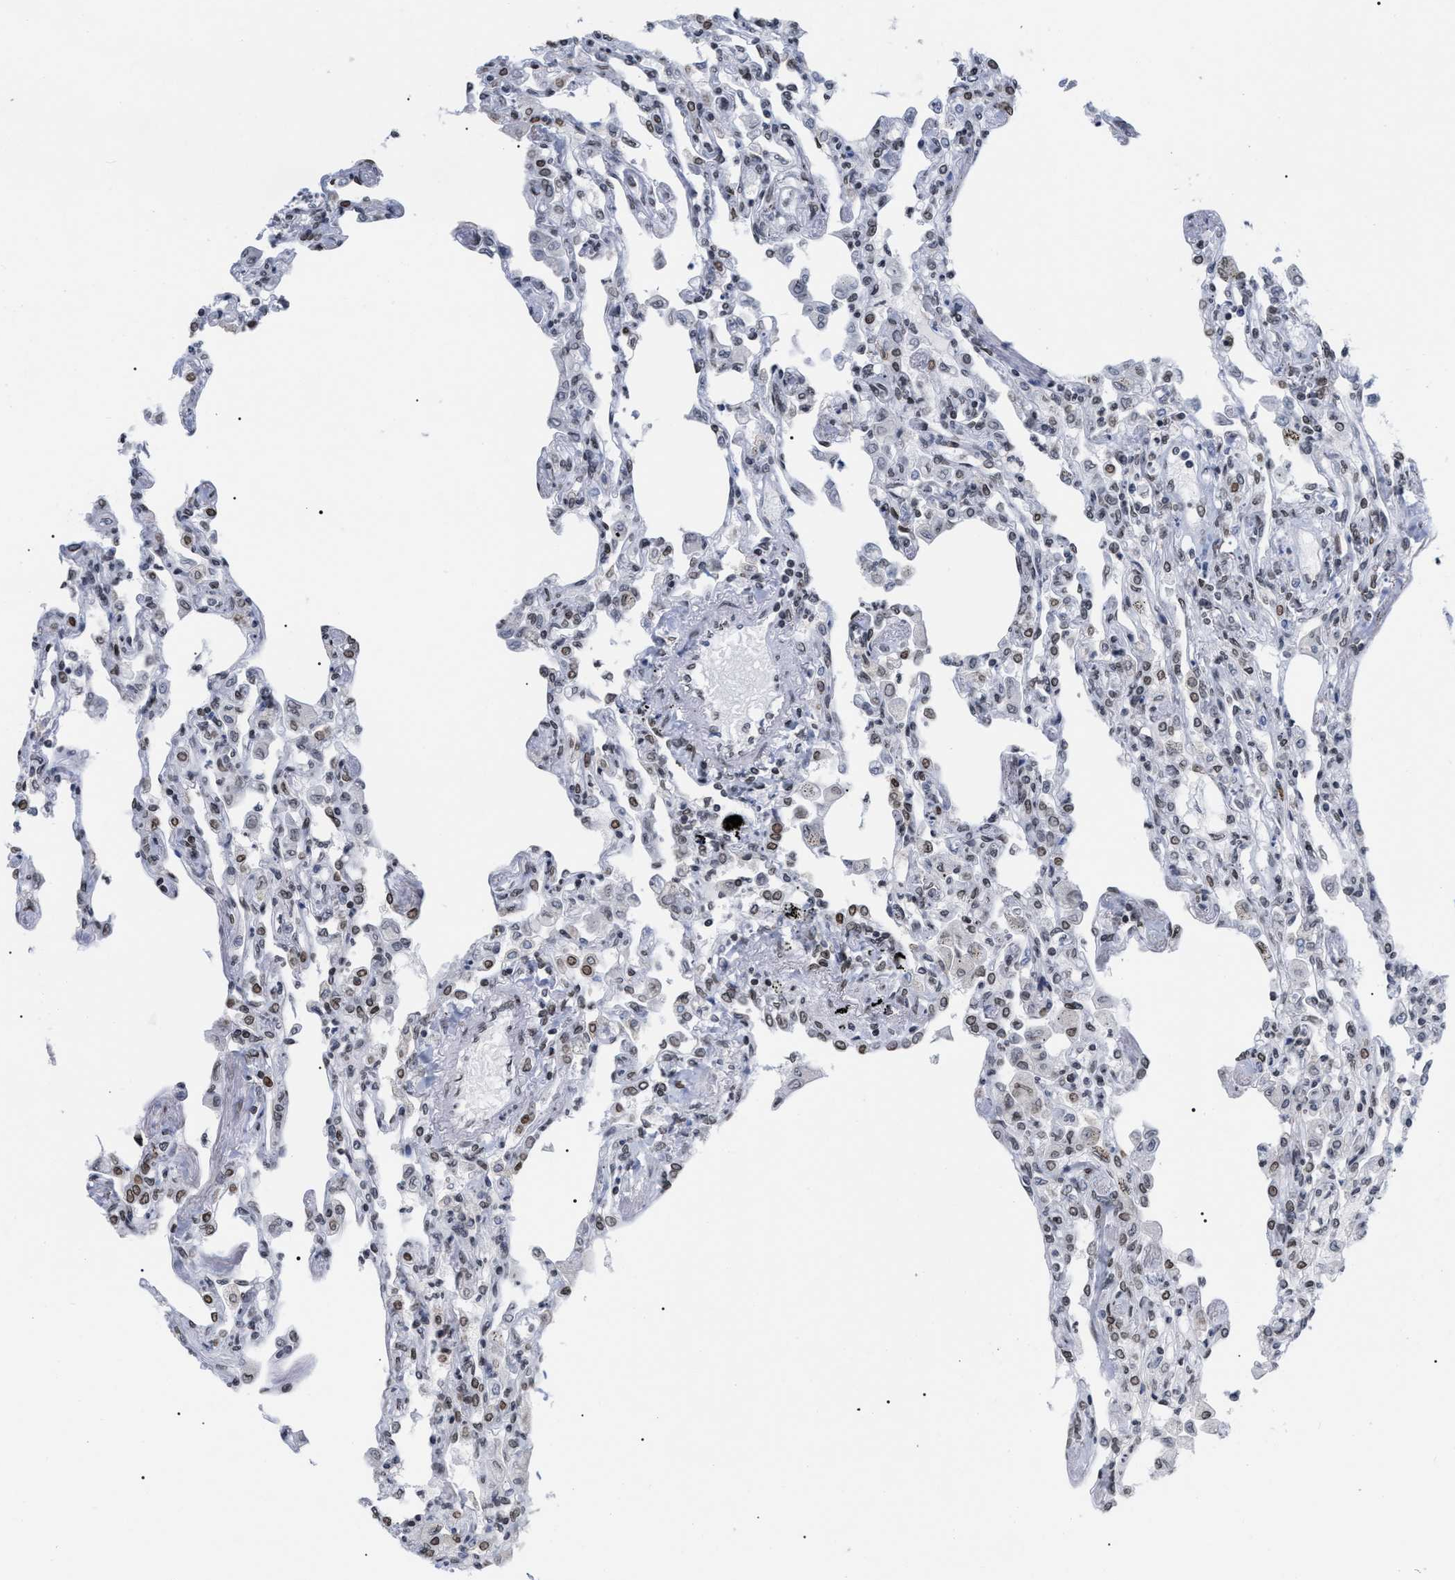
{"staining": {"intensity": "moderate", "quantity": ">75%", "location": "nuclear"}, "tissue": "lung", "cell_type": "Alveolar cells", "image_type": "normal", "snomed": [{"axis": "morphology", "description": "Normal tissue, NOS"}, {"axis": "topography", "description": "Bronchus"}, {"axis": "topography", "description": "Lung"}], "caption": "Moderate nuclear protein expression is seen in about >75% of alveolar cells in lung. The protein is stained brown, and the nuclei are stained in blue (DAB (3,3'-diaminobenzidine) IHC with brightfield microscopy, high magnification).", "gene": "TPR", "patient": {"sex": "female", "age": 49}}